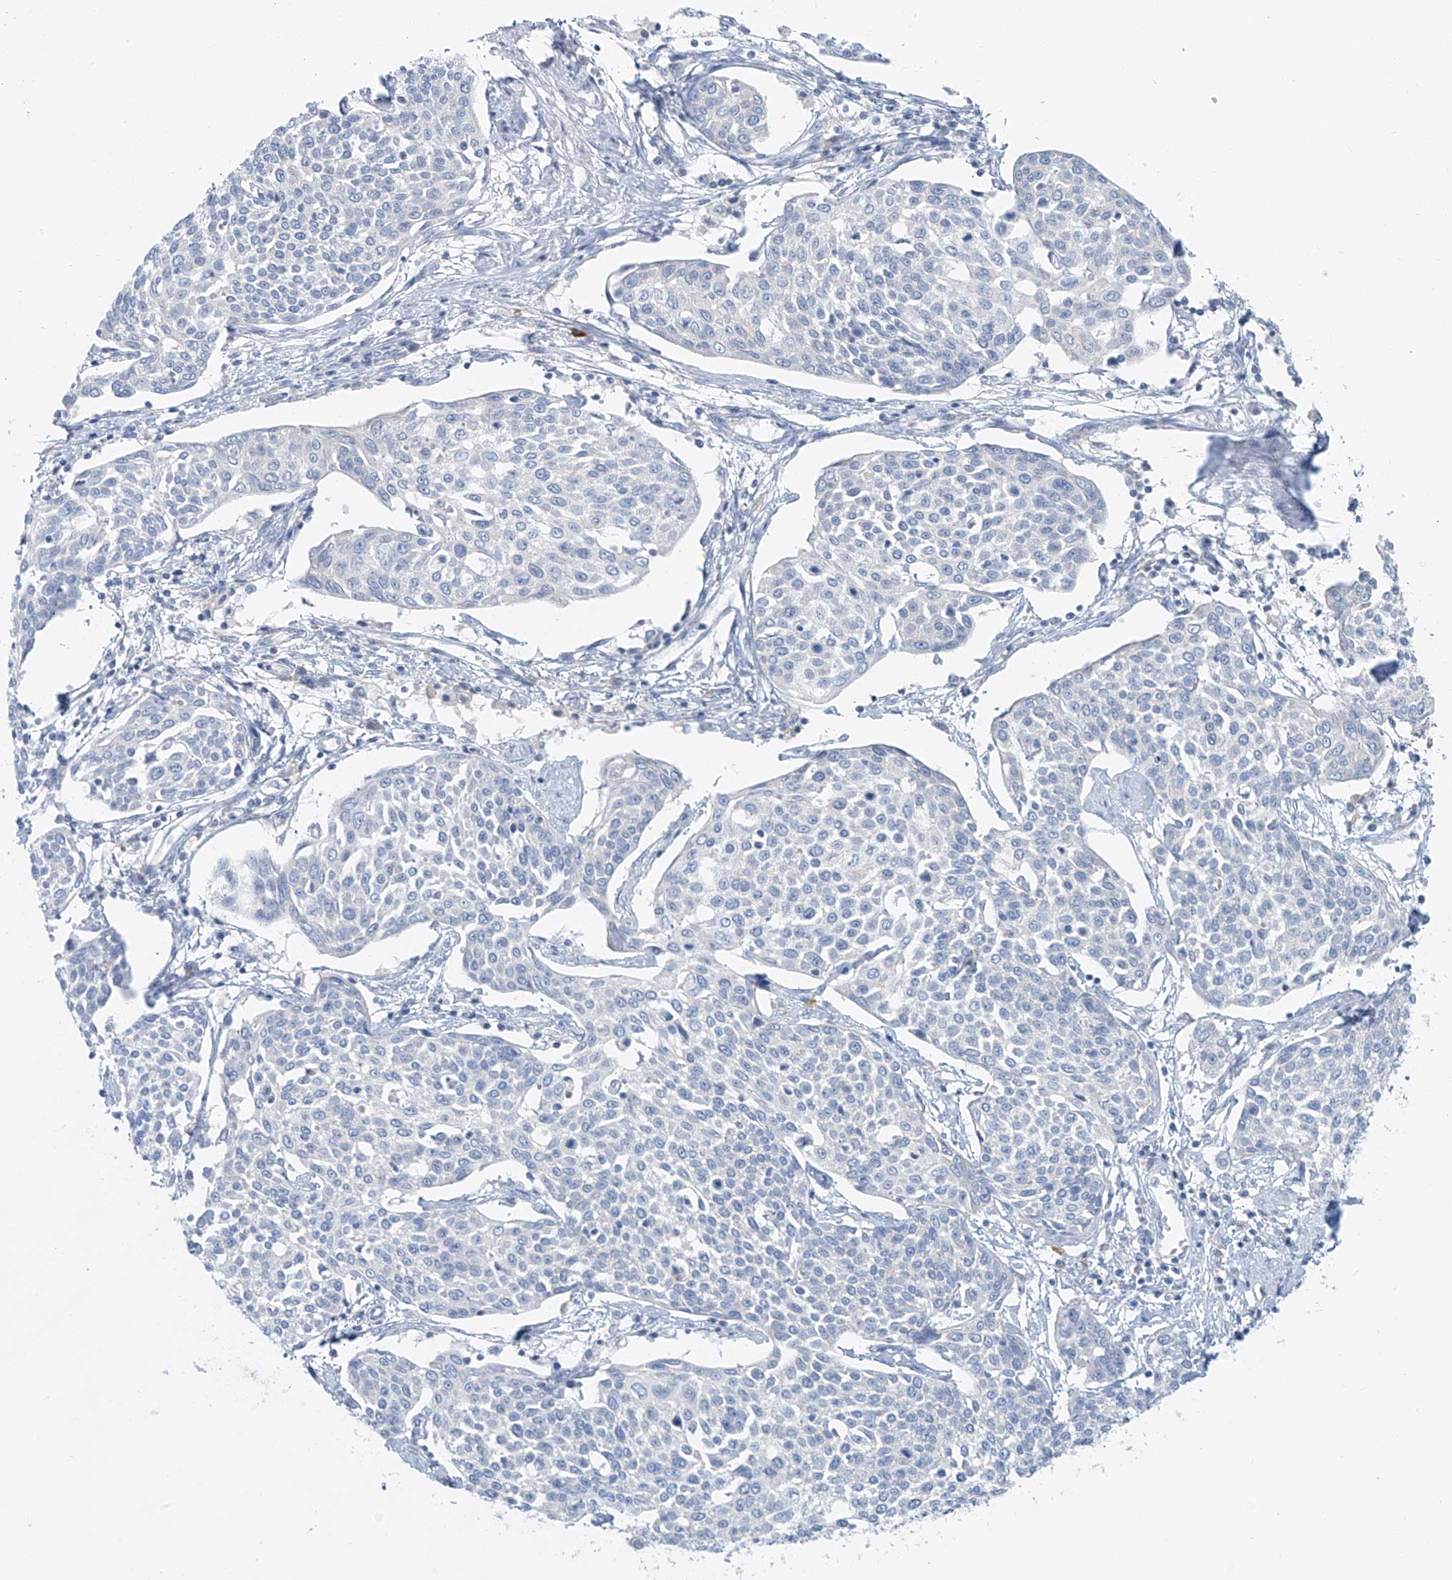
{"staining": {"intensity": "negative", "quantity": "none", "location": "none"}, "tissue": "cervical cancer", "cell_type": "Tumor cells", "image_type": "cancer", "snomed": [{"axis": "morphology", "description": "Squamous cell carcinoma, NOS"}, {"axis": "topography", "description": "Cervix"}], "caption": "High power microscopy photomicrograph of an immunohistochemistry image of cervical cancer (squamous cell carcinoma), revealing no significant expression in tumor cells.", "gene": "POMGNT2", "patient": {"sex": "female", "age": 34}}